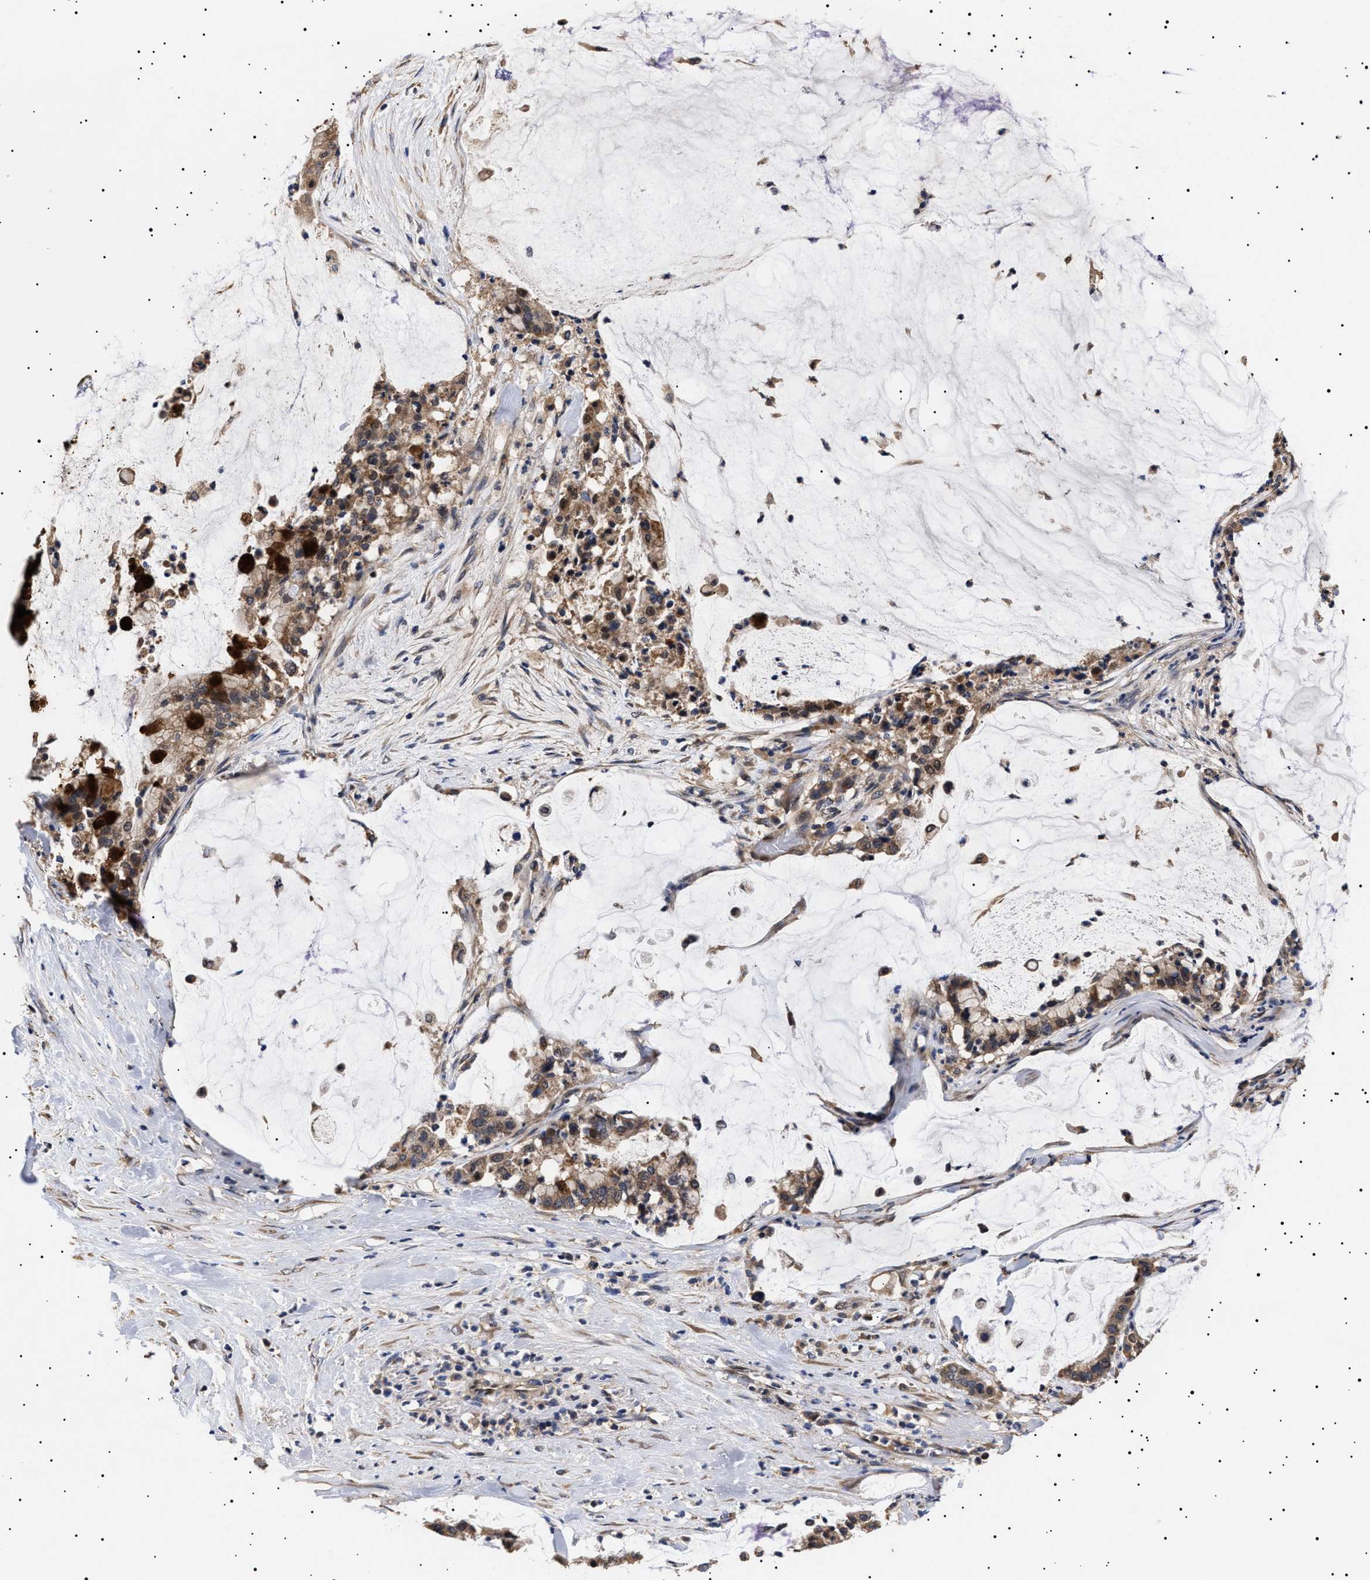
{"staining": {"intensity": "moderate", "quantity": ">75%", "location": "cytoplasmic/membranous"}, "tissue": "pancreatic cancer", "cell_type": "Tumor cells", "image_type": "cancer", "snomed": [{"axis": "morphology", "description": "Adenocarcinoma, NOS"}, {"axis": "topography", "description": "Pancreas"}], "caption": "This micrograph displays adenocarcinoma (pancreatic) stained with immunohistochemistry to label a protein in brown. The cytoplasmic/membranous of tumor cells show moderate positivity for the protein. Nuclei are counter-stained blue.", "gene": "KRBA1", "patient": {"sex": "male", "age": 41}}